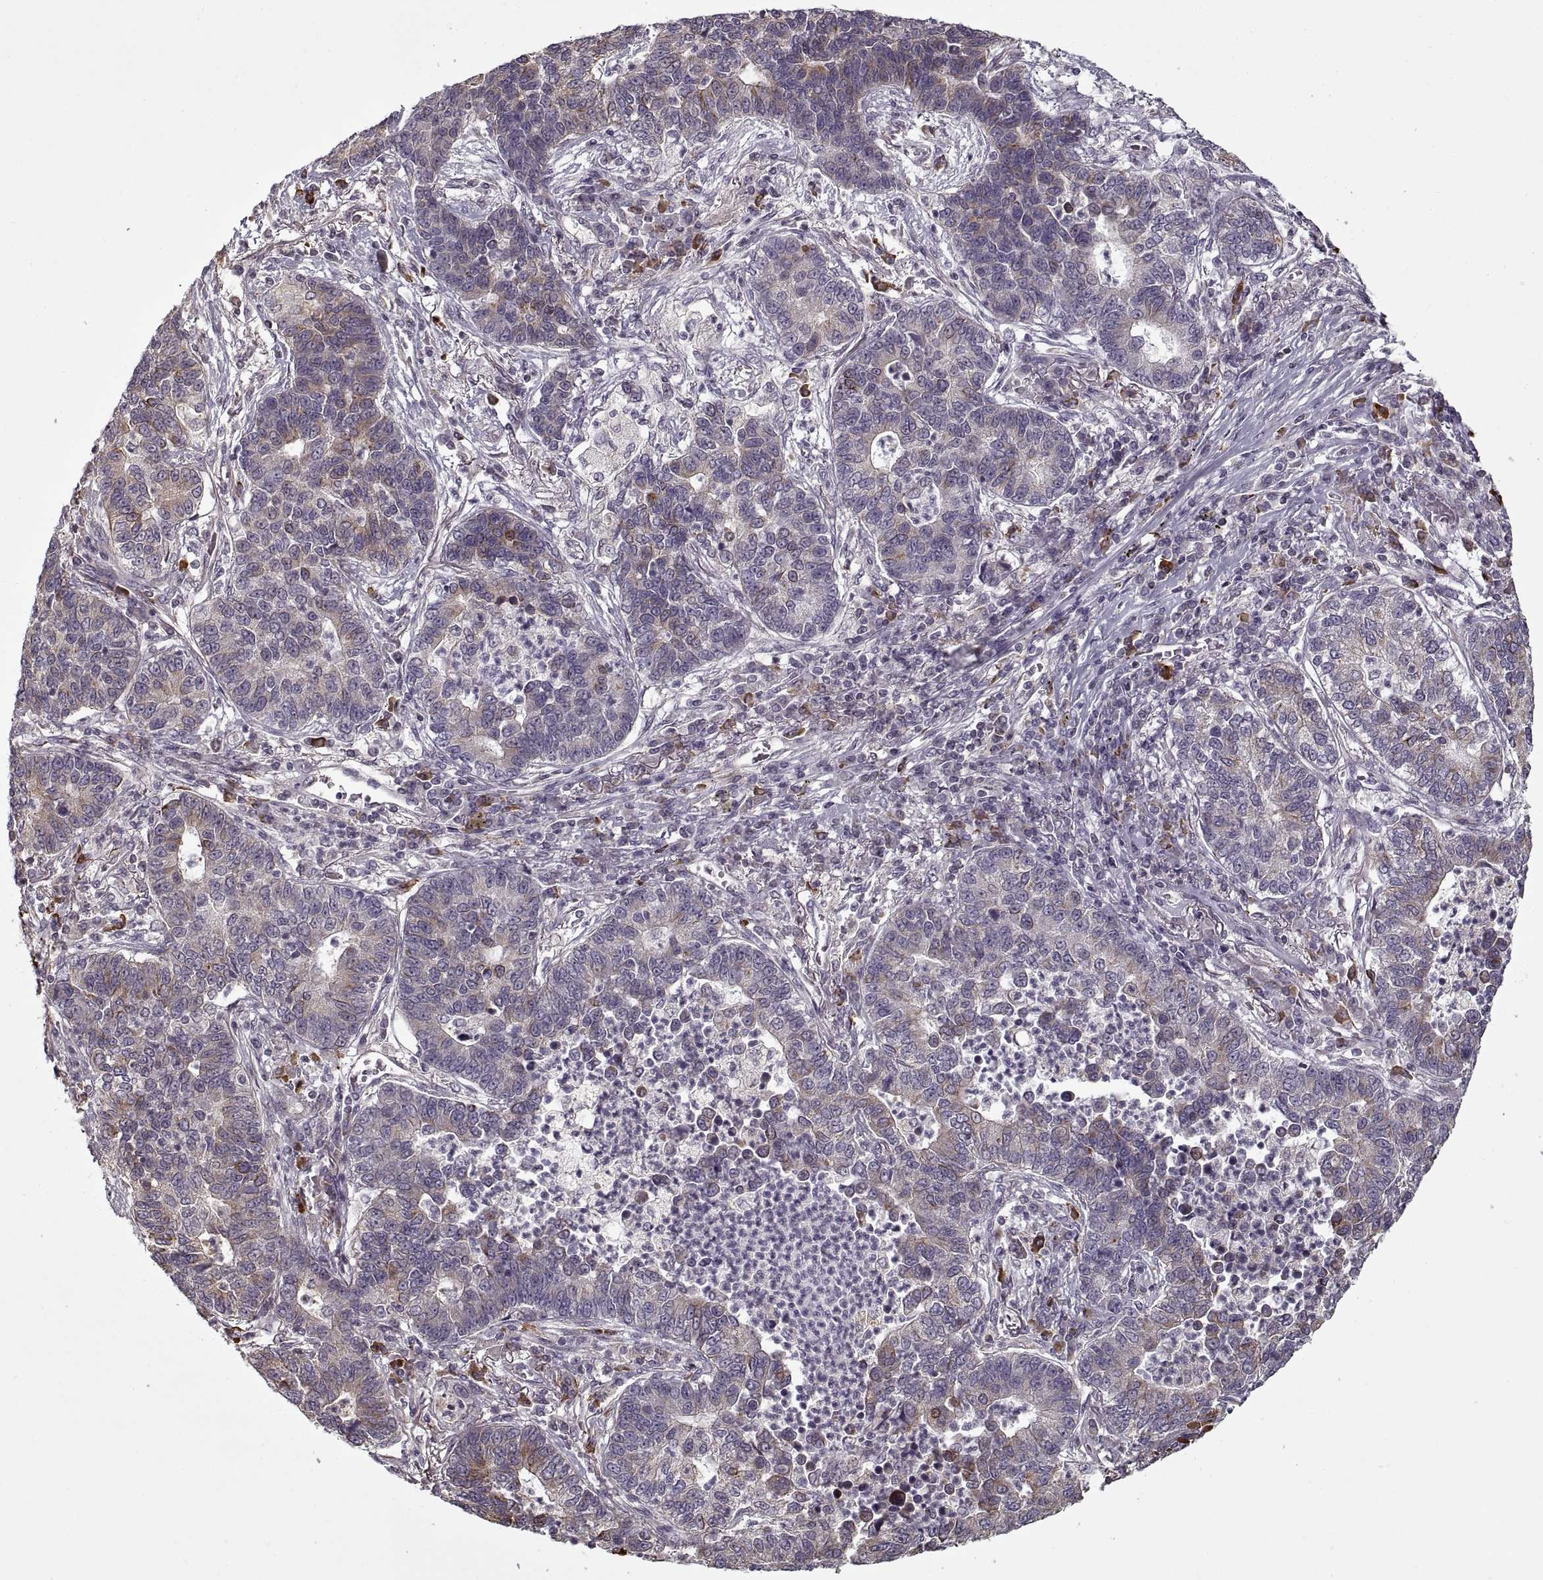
{"staining": {"intensity": "moderate", "quantity": "<25%", "location": "cytoplasmic/membranous"}, "tissue": "lung cancer", "cell_type": "Tumor cells", "image_type": "cancer", "snomed": [{"axis": "morphology", "description": "Adenocarcinoma, NOS"}, {"axis": "topography", "description": "Lung"}], "caption": "This micrograph demonstrates lung cancer stained with immunohistochemistry to label a protein in brown. The cytoplasmic/membranous of tumor cells show moderate positivity for the protein. Nuclei are counter-stained blue.", "gene": "GAD2", "patient": {"sex": "female", "age": 57}}